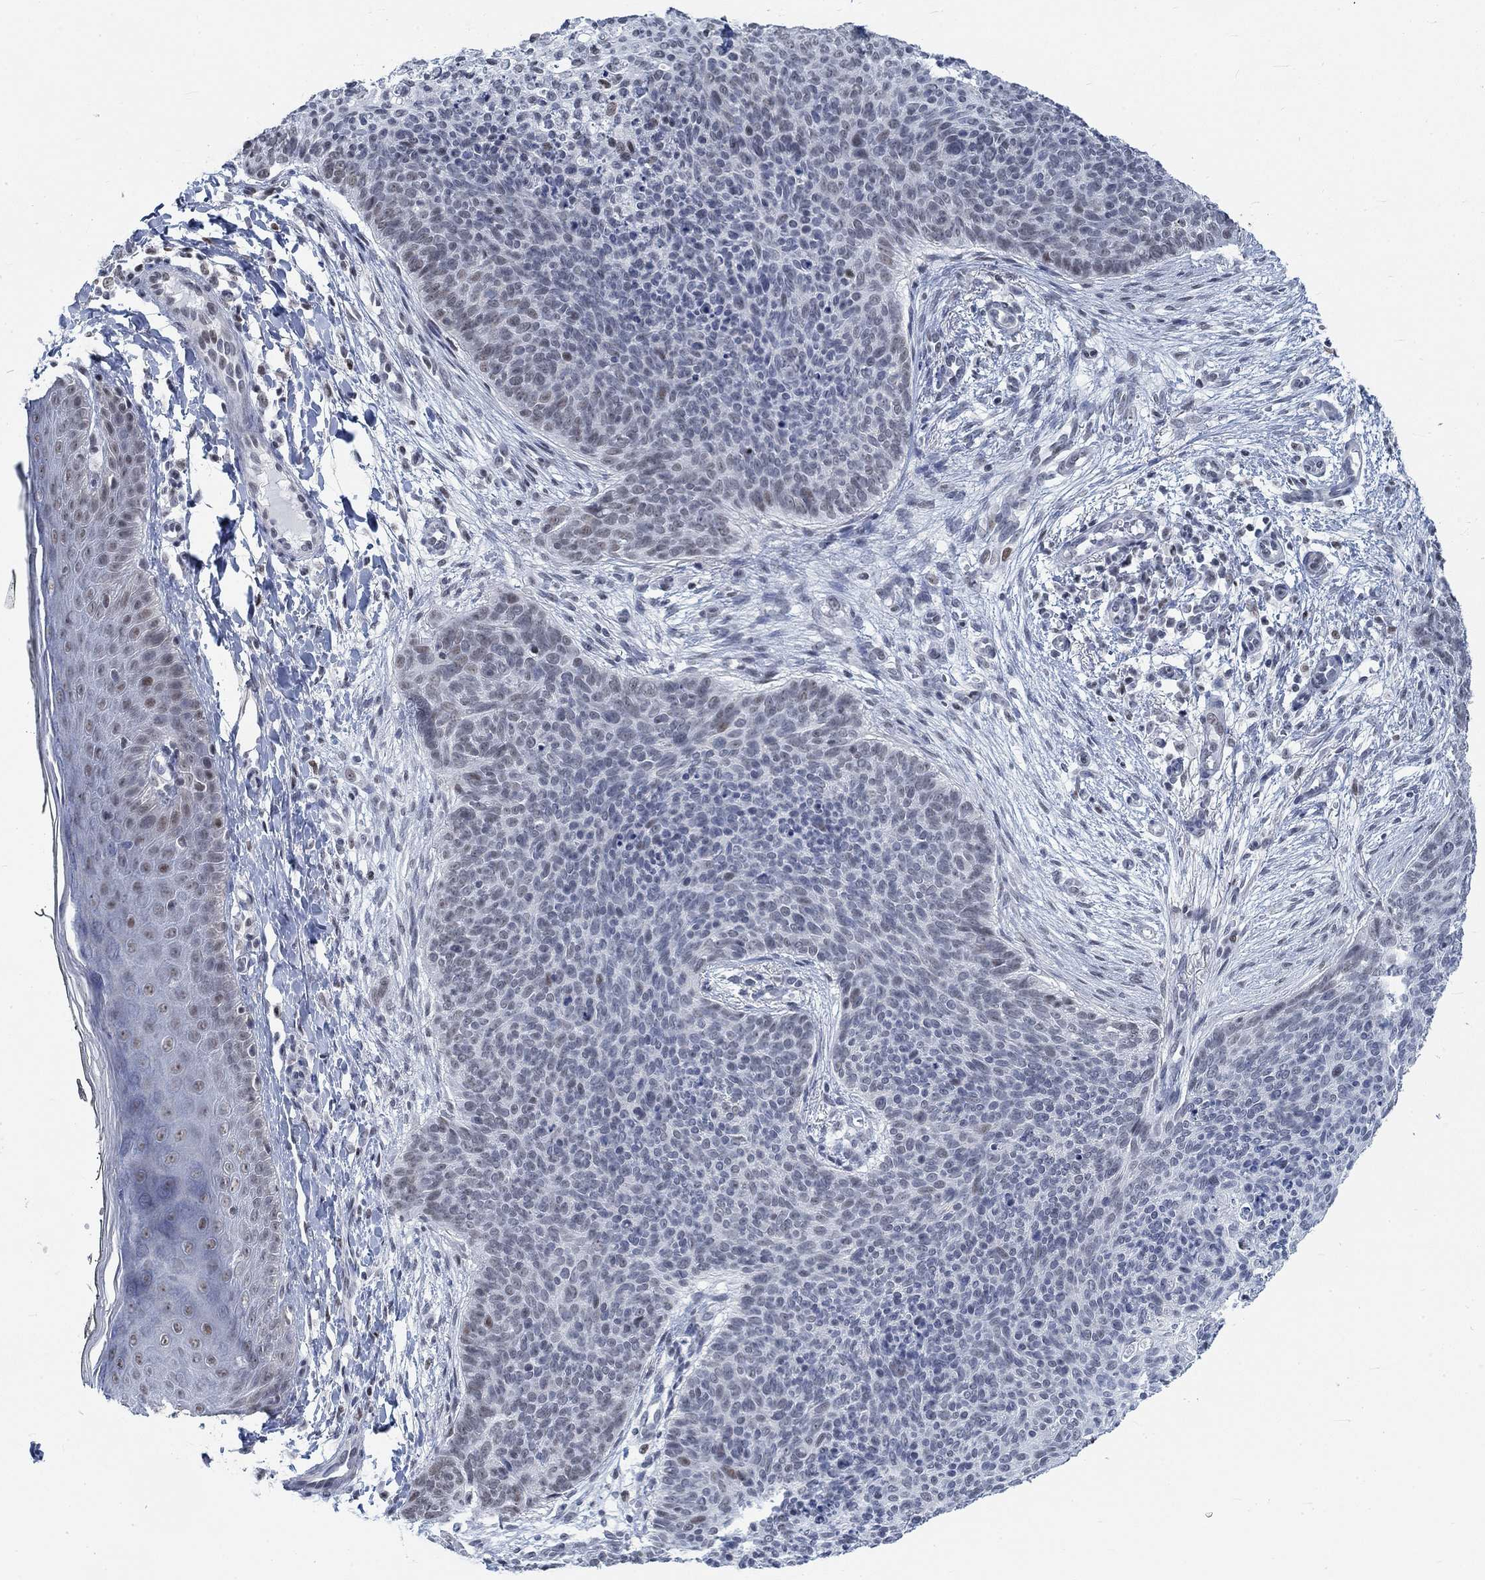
{"staining": {"intensity": "negative", "quantity": "none", "location": "none"}, "tissue": "skin cancer", "cell_type": "Tumor cells", "image_type": "cancer", "snomed": [{"axis": "morphology", "description": "Basal cell carcinoma"}, {"axis": "topography", "description": "Skin"}], "caption": "Skin cancer was stained to show a protein in brown. There is no significant positivity in tumor cells. (Immunohistochemistry (ihc), brightfield microscopy, high magnification).", "gene": "KCNH8", "patient": {"sex": "male", "age": 64}}